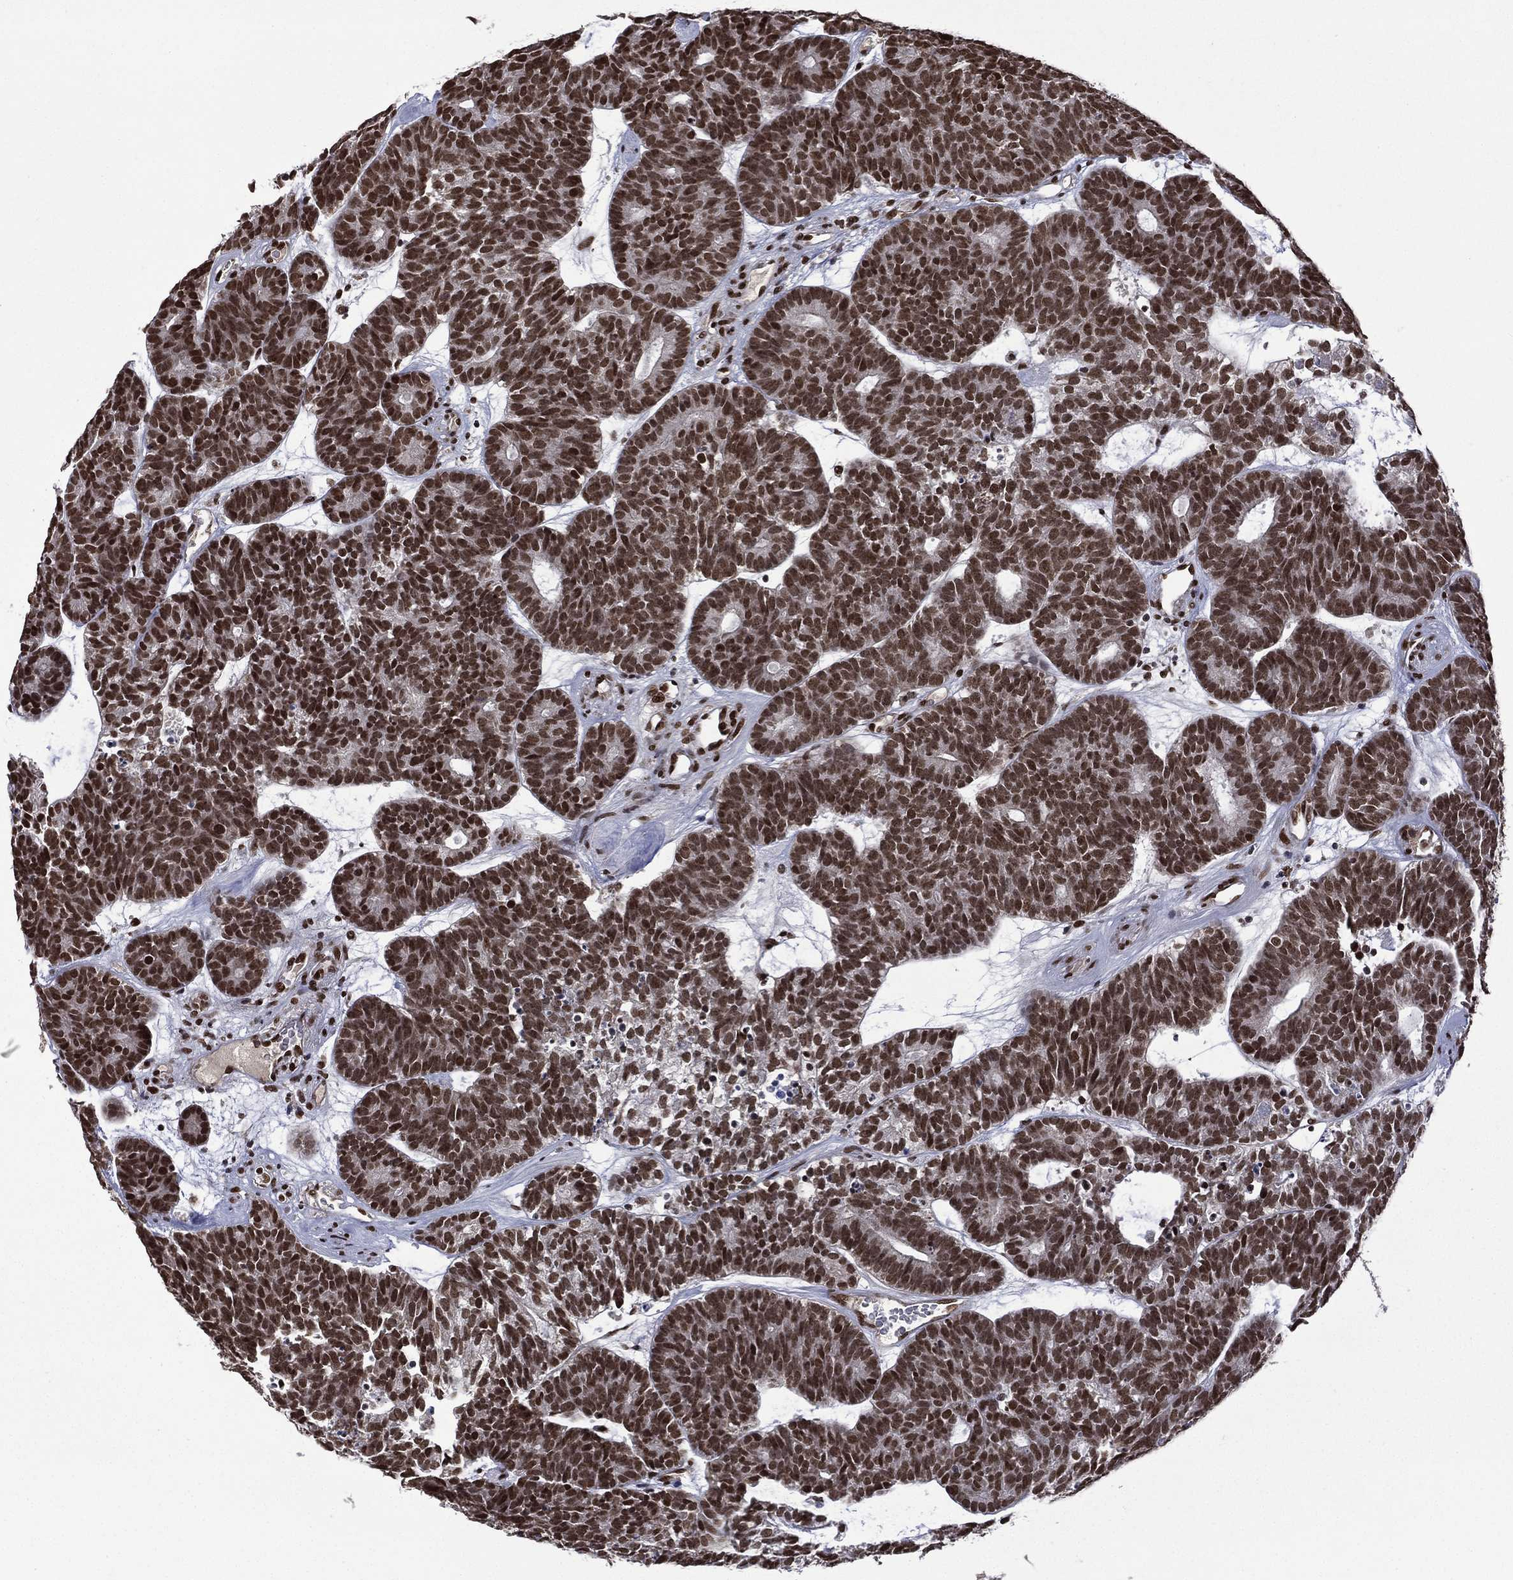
{"staining": {"intensity": "strong", "quantity": ">75%", "location": "nuclear"}, "tissue": "head and neck cancer", "cell_type": "Tumor cells", "image_type": "cancer", "snomed": [{"axis": "morphology", "description": "Adenocarcinoma, NOS"}, {"axis": "topography", "description": "Head-Neck"}], "caption": "Head and neck adenocarcinoma was stained to show a protein in brown. There is high levels of strong nuclear positivity in approximately >75% of tumor cells.", "gene": "C5orf24", "patient": {"sex": "female", "age": 81}}